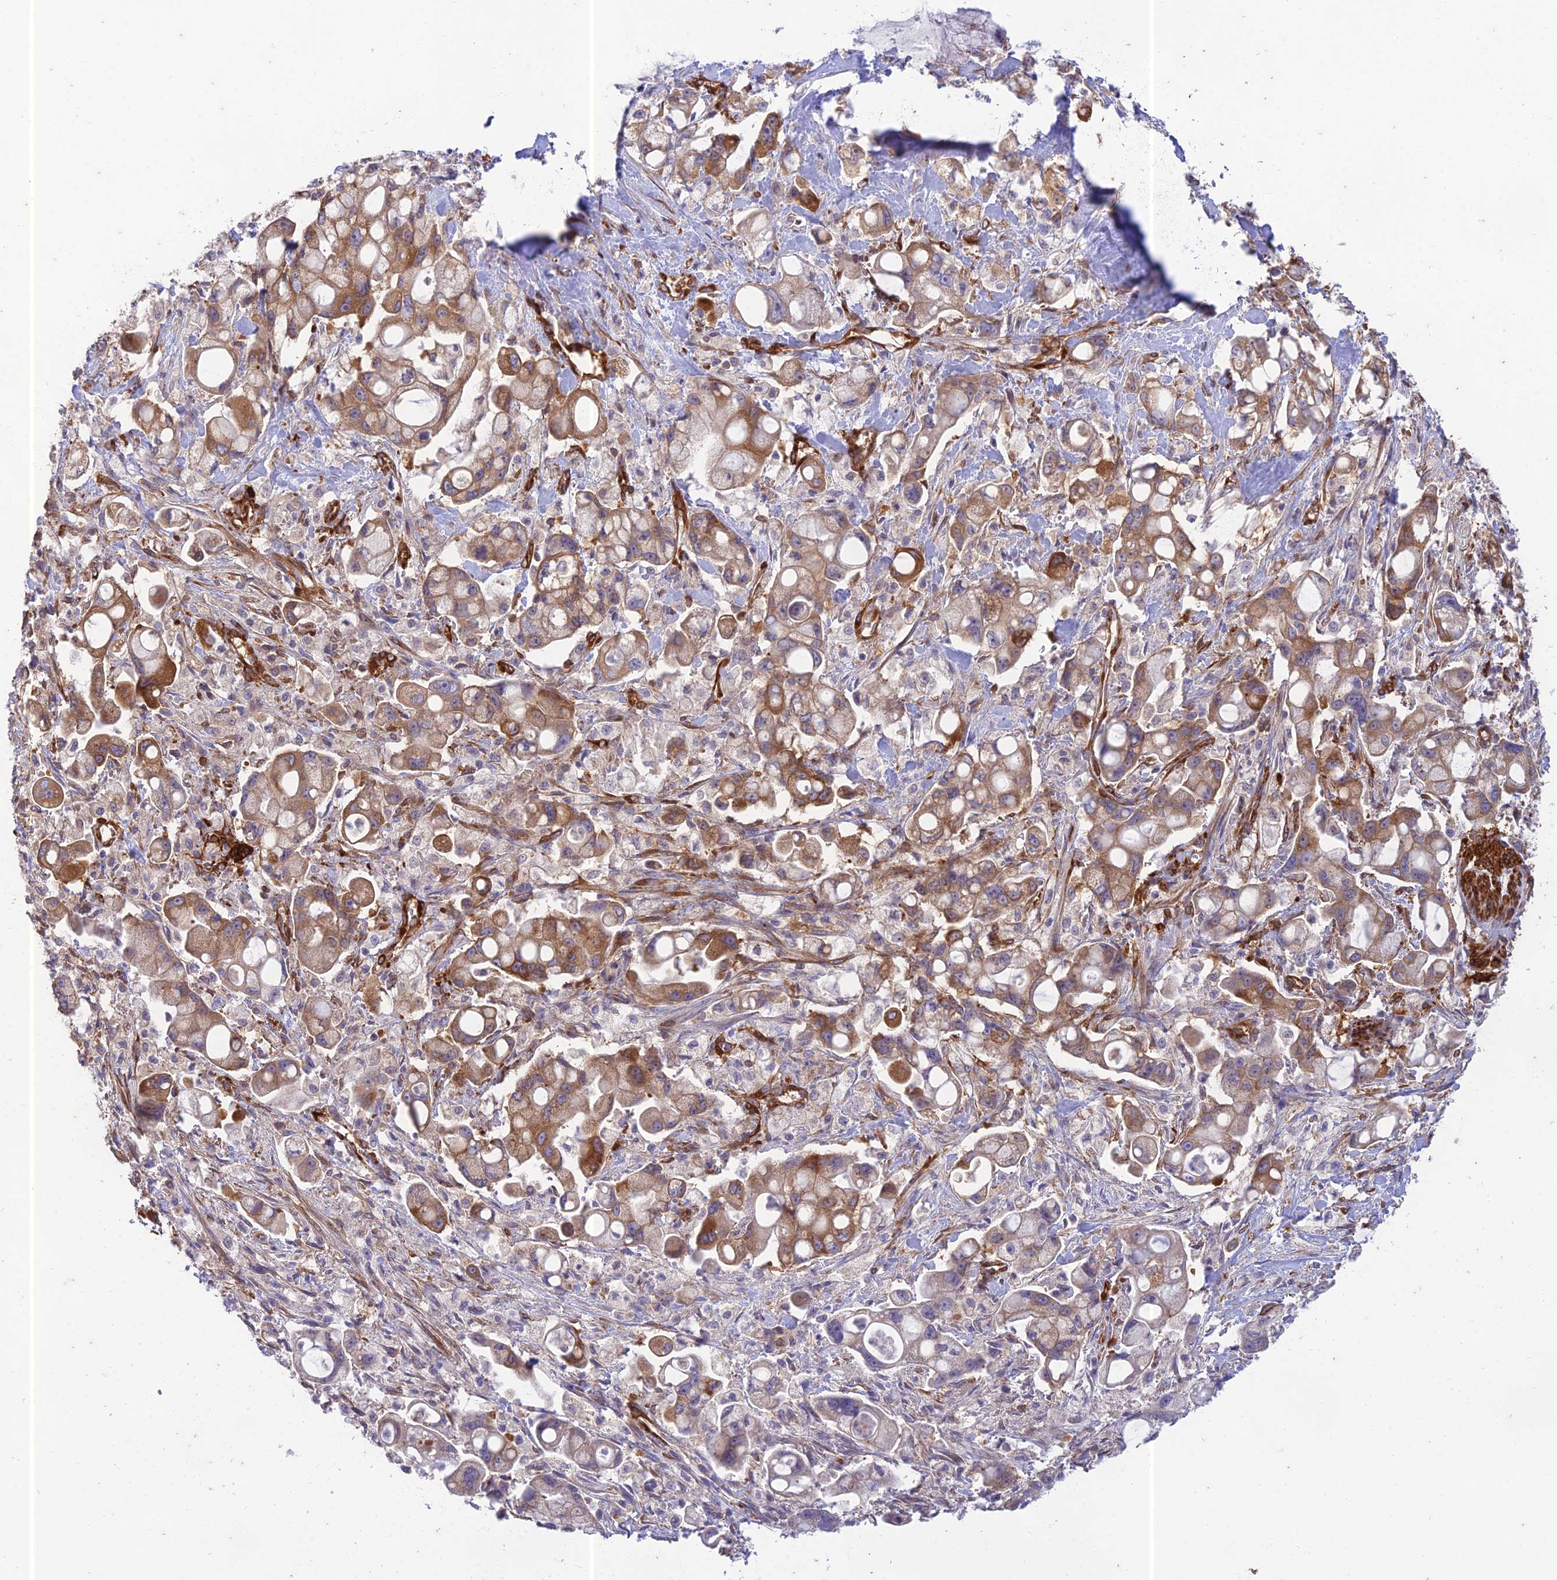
{"staining": {"intensity": "strong", "quantity": "25%-75%", "location": "cytoplasmic/membranous"}, "tissue": "pancreatic cancer", "cell_type": "Tumor cells", "image_type": "cancer", "snomed": [{"axis": "morphology", "description": "Adenocarcinoma, NOS"}, {"axis": "topography", "description": "Pancreas"}], "caption": "Protein expression by immunohistochemistry (IHC) reveals strong cytoplasmic/membranous staining in about 25%-75% of tumor cells in pancreatic cancer (adenocarcinoma). (DAB (3,3'-diaminobenzidine) IHC, brown staining for protein, blue staining for nuclei).", "gene": "PTCD2", "patient": {"sex": "male", "age": 68}}